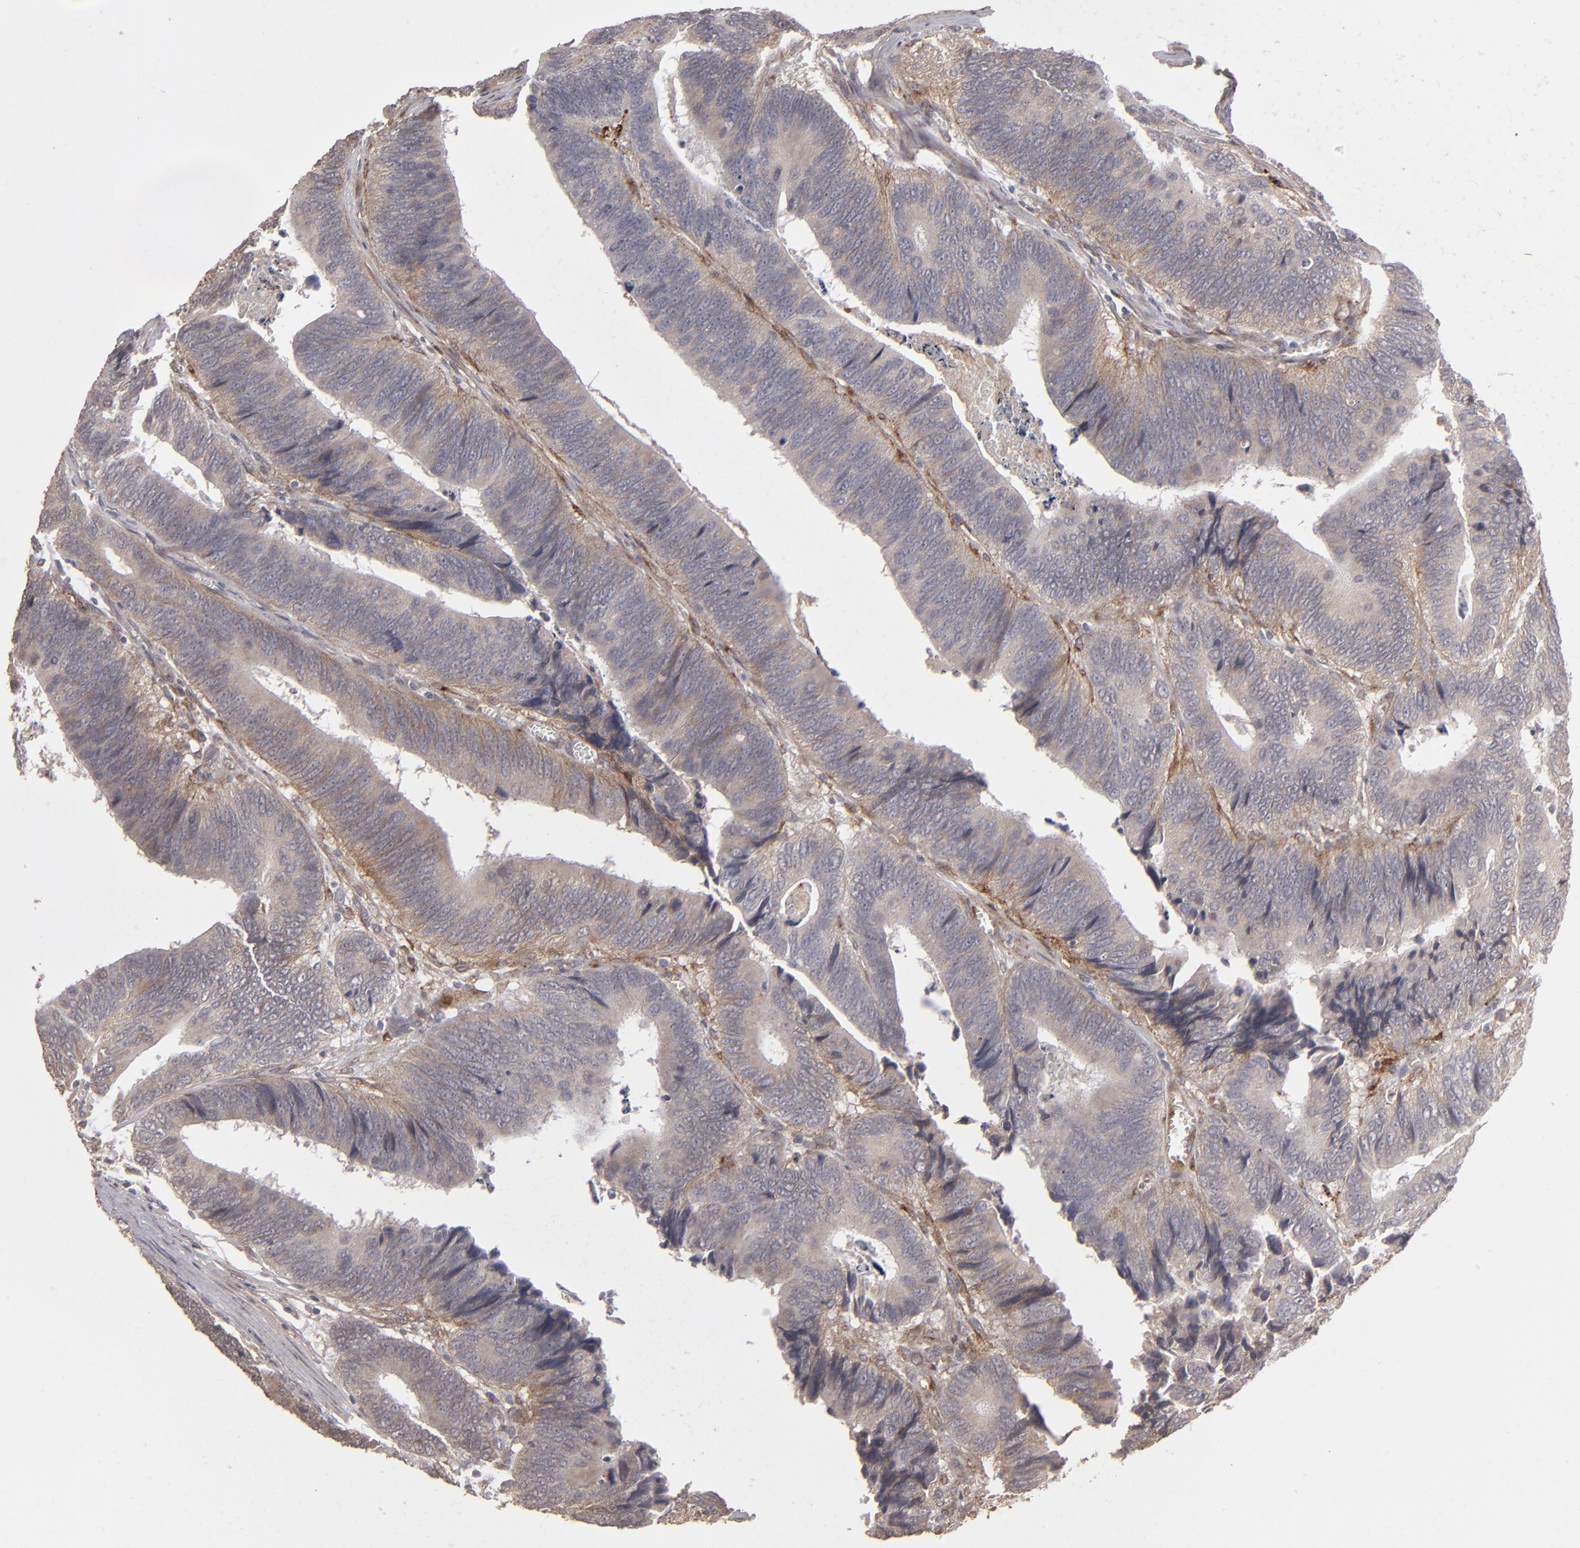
{"staining": {"intensity": "weak", "quantity": "25%-75%", "location": "cytoplasmic/membranous"}, "tissue": "colorectal cancer", "cell_type": "Tumor cells", "image_type": "cancer", "snomed": [{"axis": "morphology", "description": "Adenocarcinoma, NOS"}, {"axis": "topography", "description": "Colon"}], "caption": "A low amount of weak cytoplasmic/membranous expression is identified in approximately 25%-75% of tumor cells in colorectal cancer (adenocarcinoma) tissue. The staining was performed using DAB (3,3'-diaminobenzidine), with brown indicating positive protein expression. Nuclei are stained blue with hematoxylin.", "gene": "ITGB5", "patient": {"sex": "male", "age": 72}}